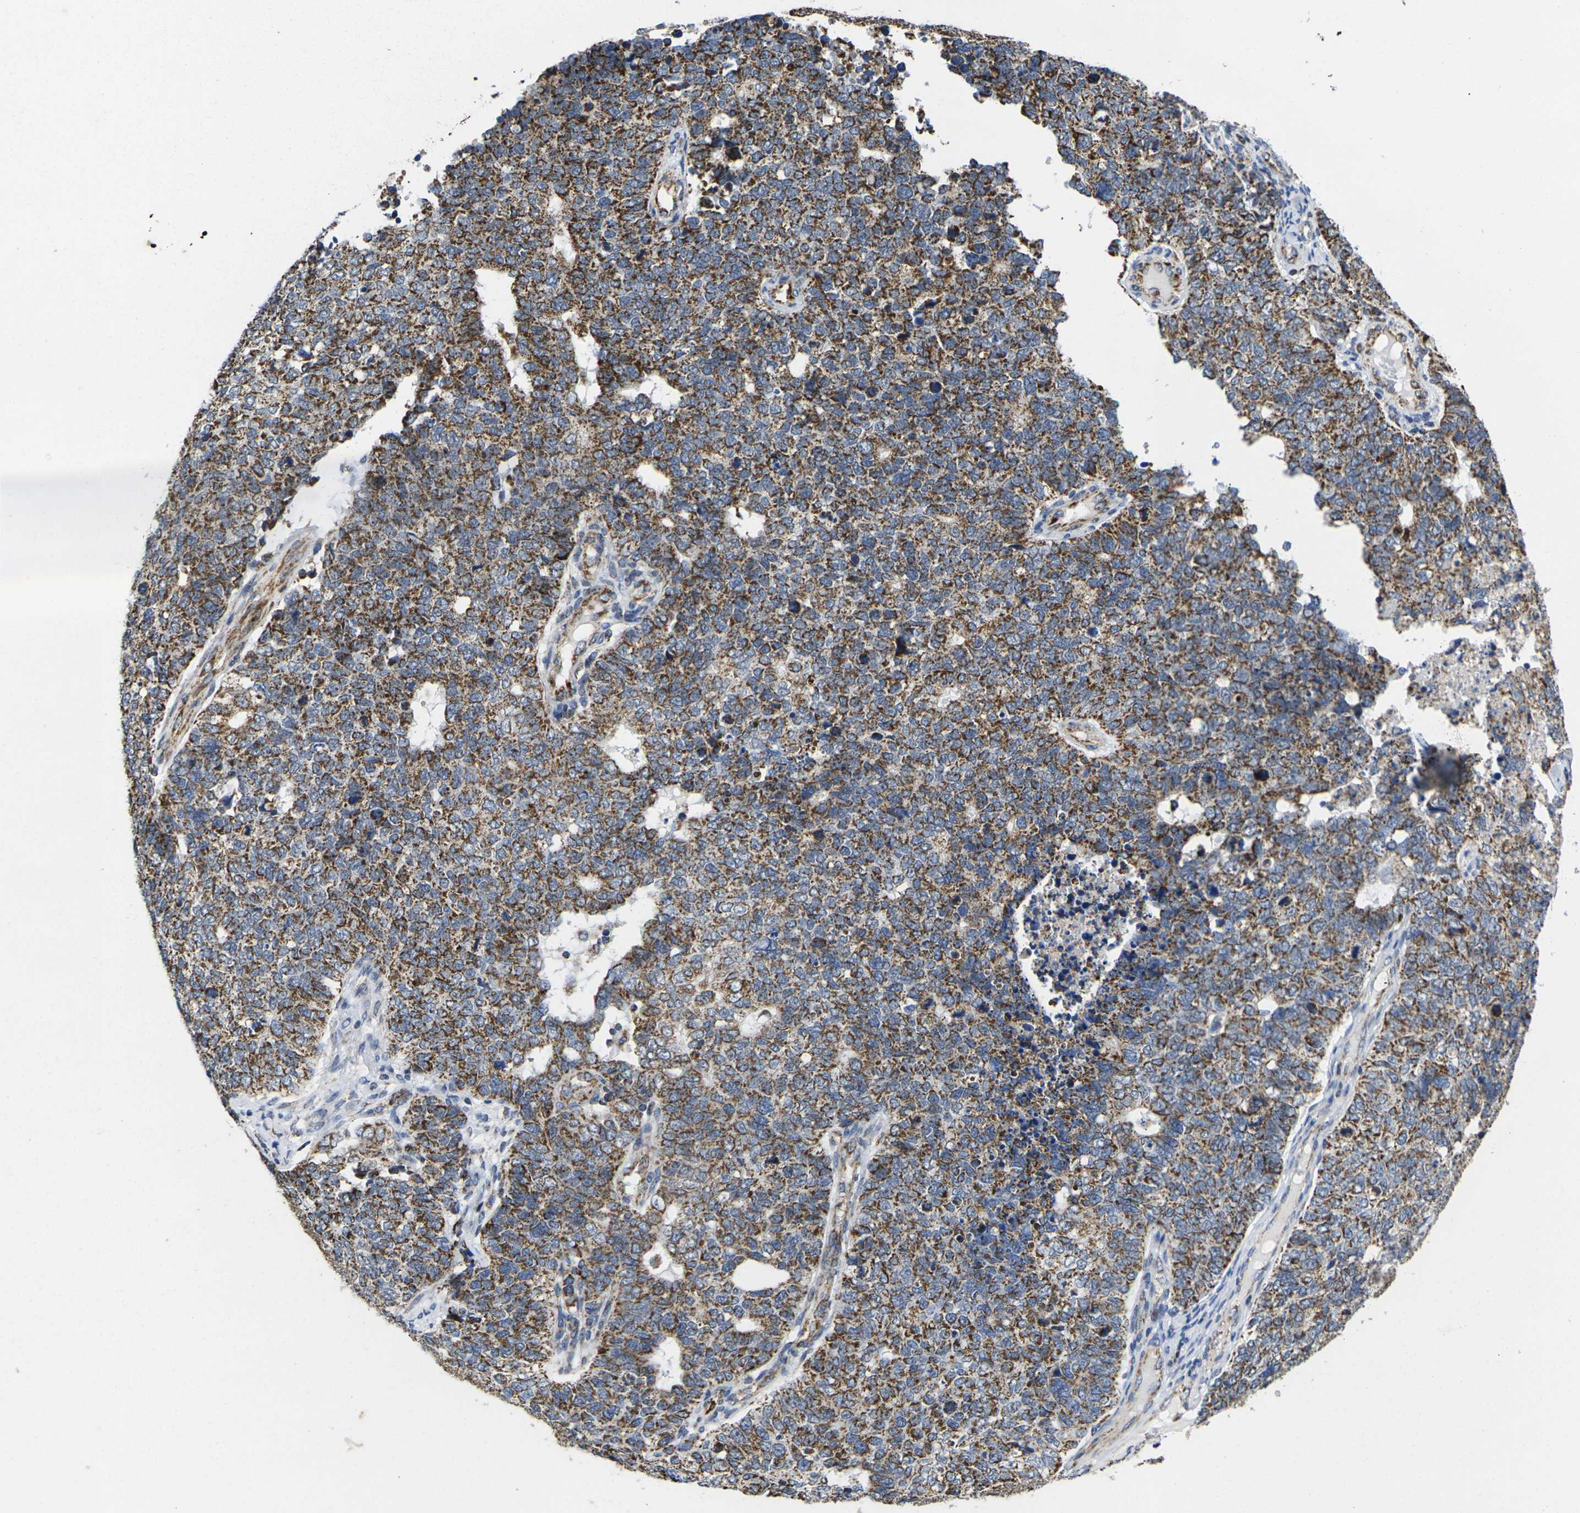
{"staining": {"intensity": "strong", "quantity": ">75%", "location": "cytoplasmic/membranous"}, "tissue": "cervical cancer", "cell_type": "Tumor cells", "image_type": "cancer", "snomed": [{"axis": "morphology", "description": "Squamous cell carcinoma, NOS"}, {"axis": "topography", "description": "Cervix"}], "caption": "This is a photomicrograph of IHC staining of cervical cancer, which shows strong staining in the cytoplasmic/membranous of tumor cells.", "gene": "P2RY11", "patient": {"sex": "female", "age": 63}}